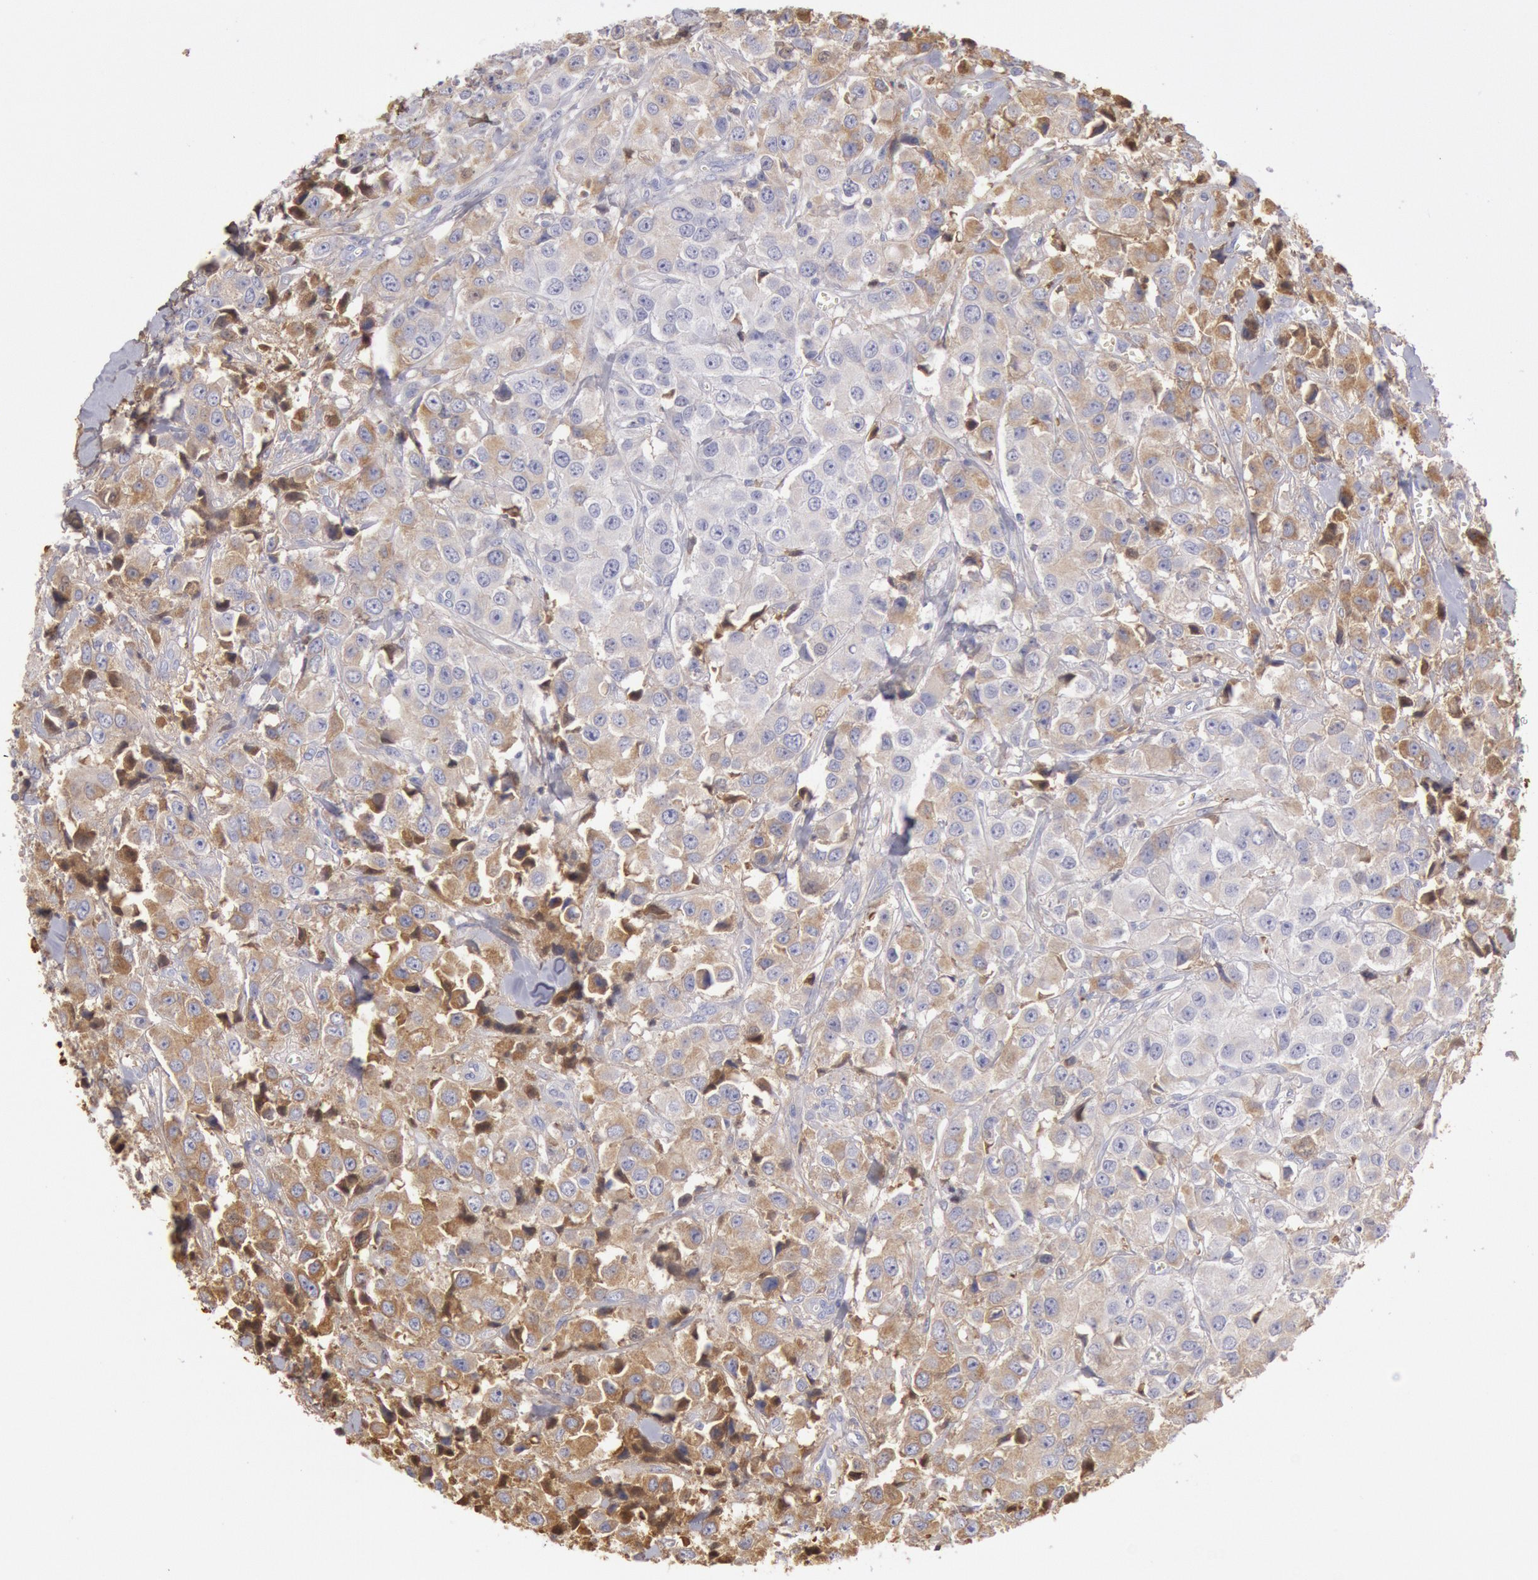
{"staining": {"intensity": "weak", "quantity": "25%-75%", "location": "cytoplasmic/membranous"}, "tissue": "breast cancer", "cell_type": "Tumor cells", "image_type": "cancer", "snomed": [{"axis": "morphology", "description": "Duct carcinoma"}, {"axis": "topography", "description": "Breast"}], "caption": "Invasive ductal carcinoma (breast) was stained to show a protein in brown. There is low levels of weak cytoplasmic/membranous staining in approximately 25%-75% of tumor cells.", "gene": "IGHA1", "patient": {"sex": "female", "age": 58}}